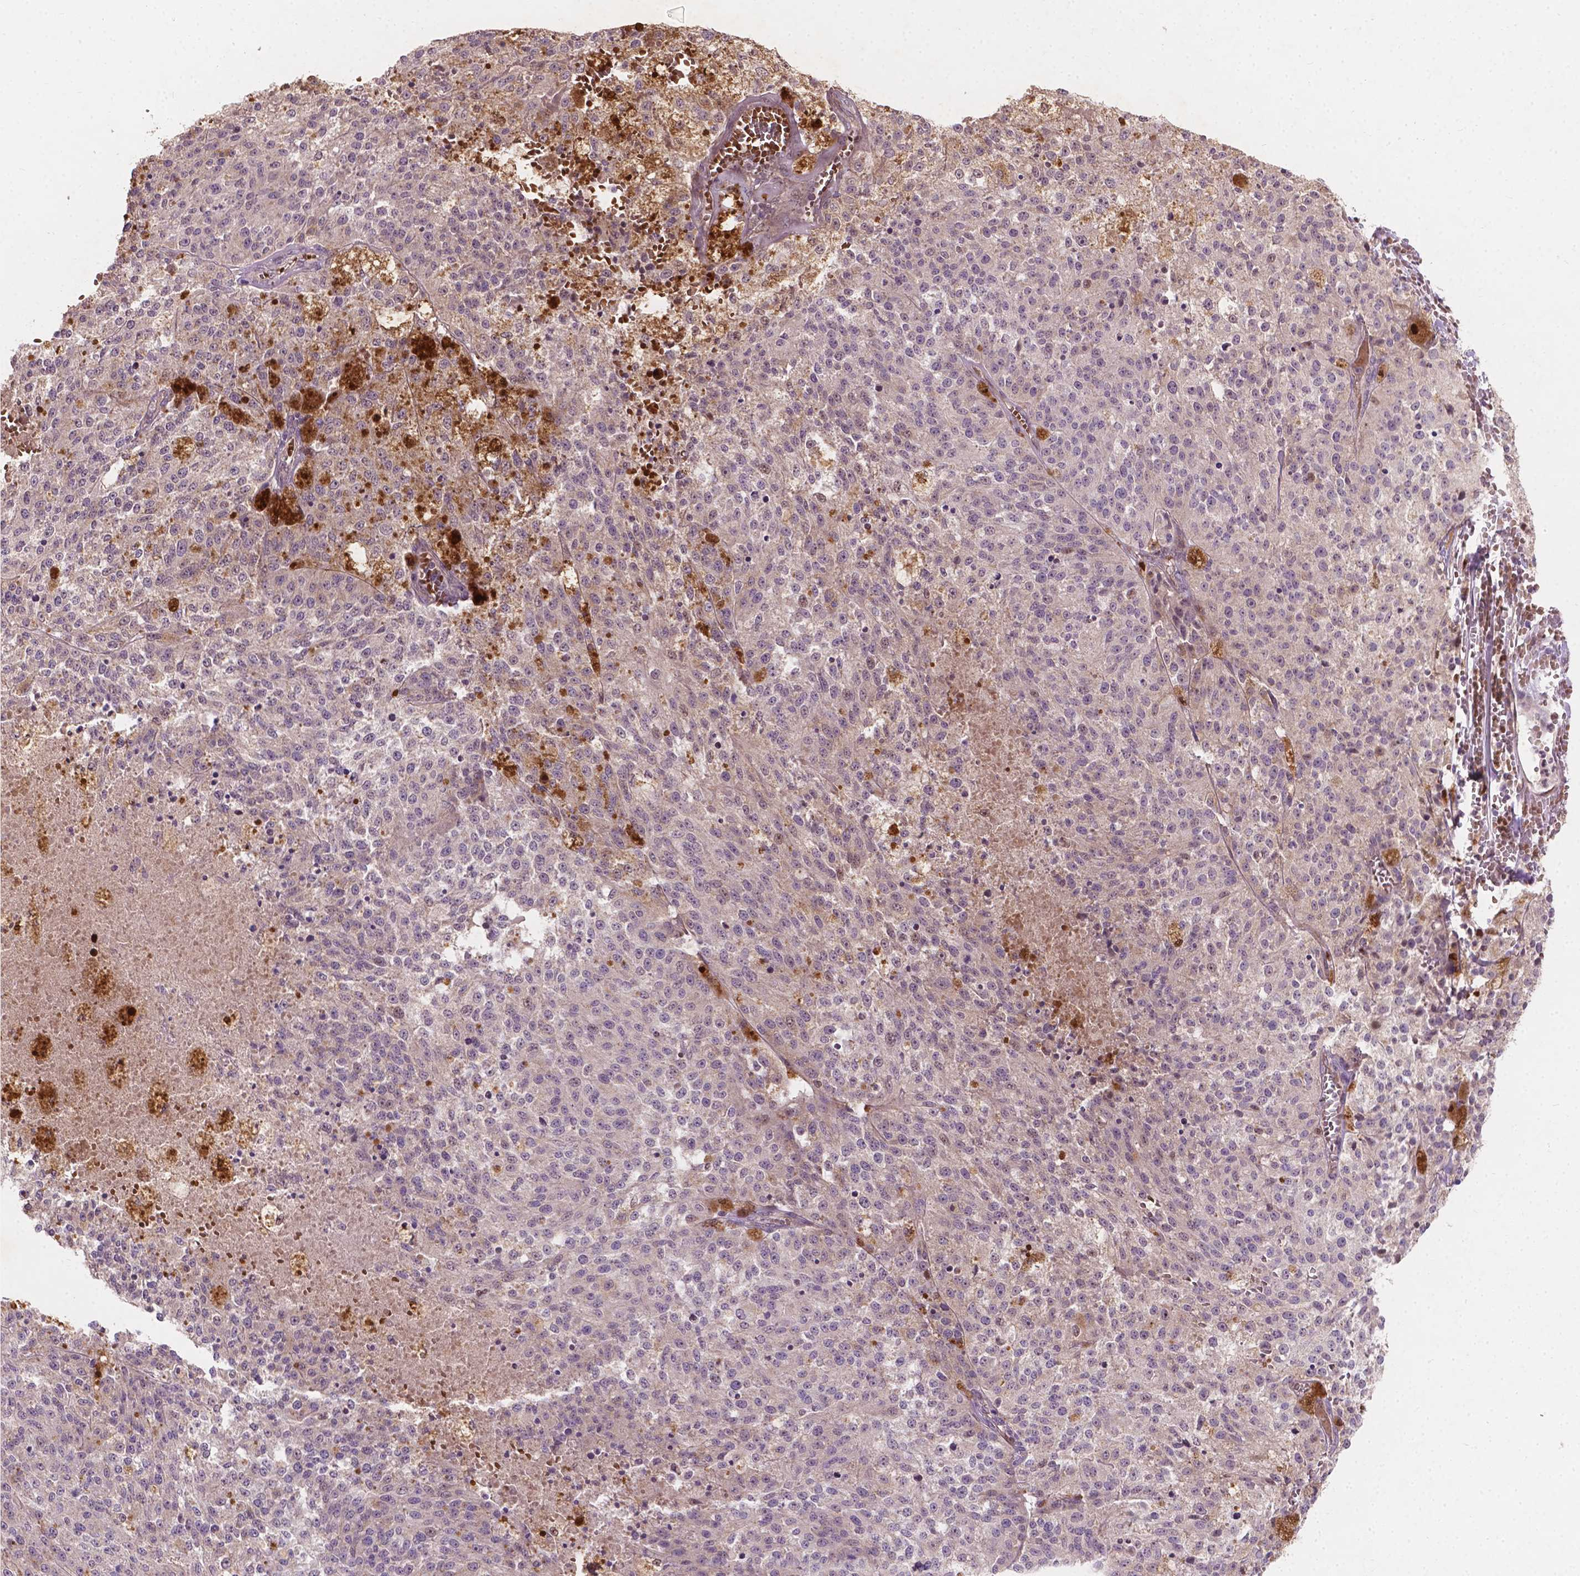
{"staining": {"intensity": "negative", "quantity": "none", "location": "none"}, "tissue": "melanoma", "cell_type": "Tumor cells", "image_type": "cancer", "snomed": [{"axis": "morphology", "description": "Malignant melanoma, Metastatic site"}, {"axis": "topography", "description": "Lymph node"}], "caption": "Melanoma was stained to show a protein in brown. There is no significant staining in tumor cells.", "gene": "DUSP16", "patient": {"sex": "female", "age": 64}}